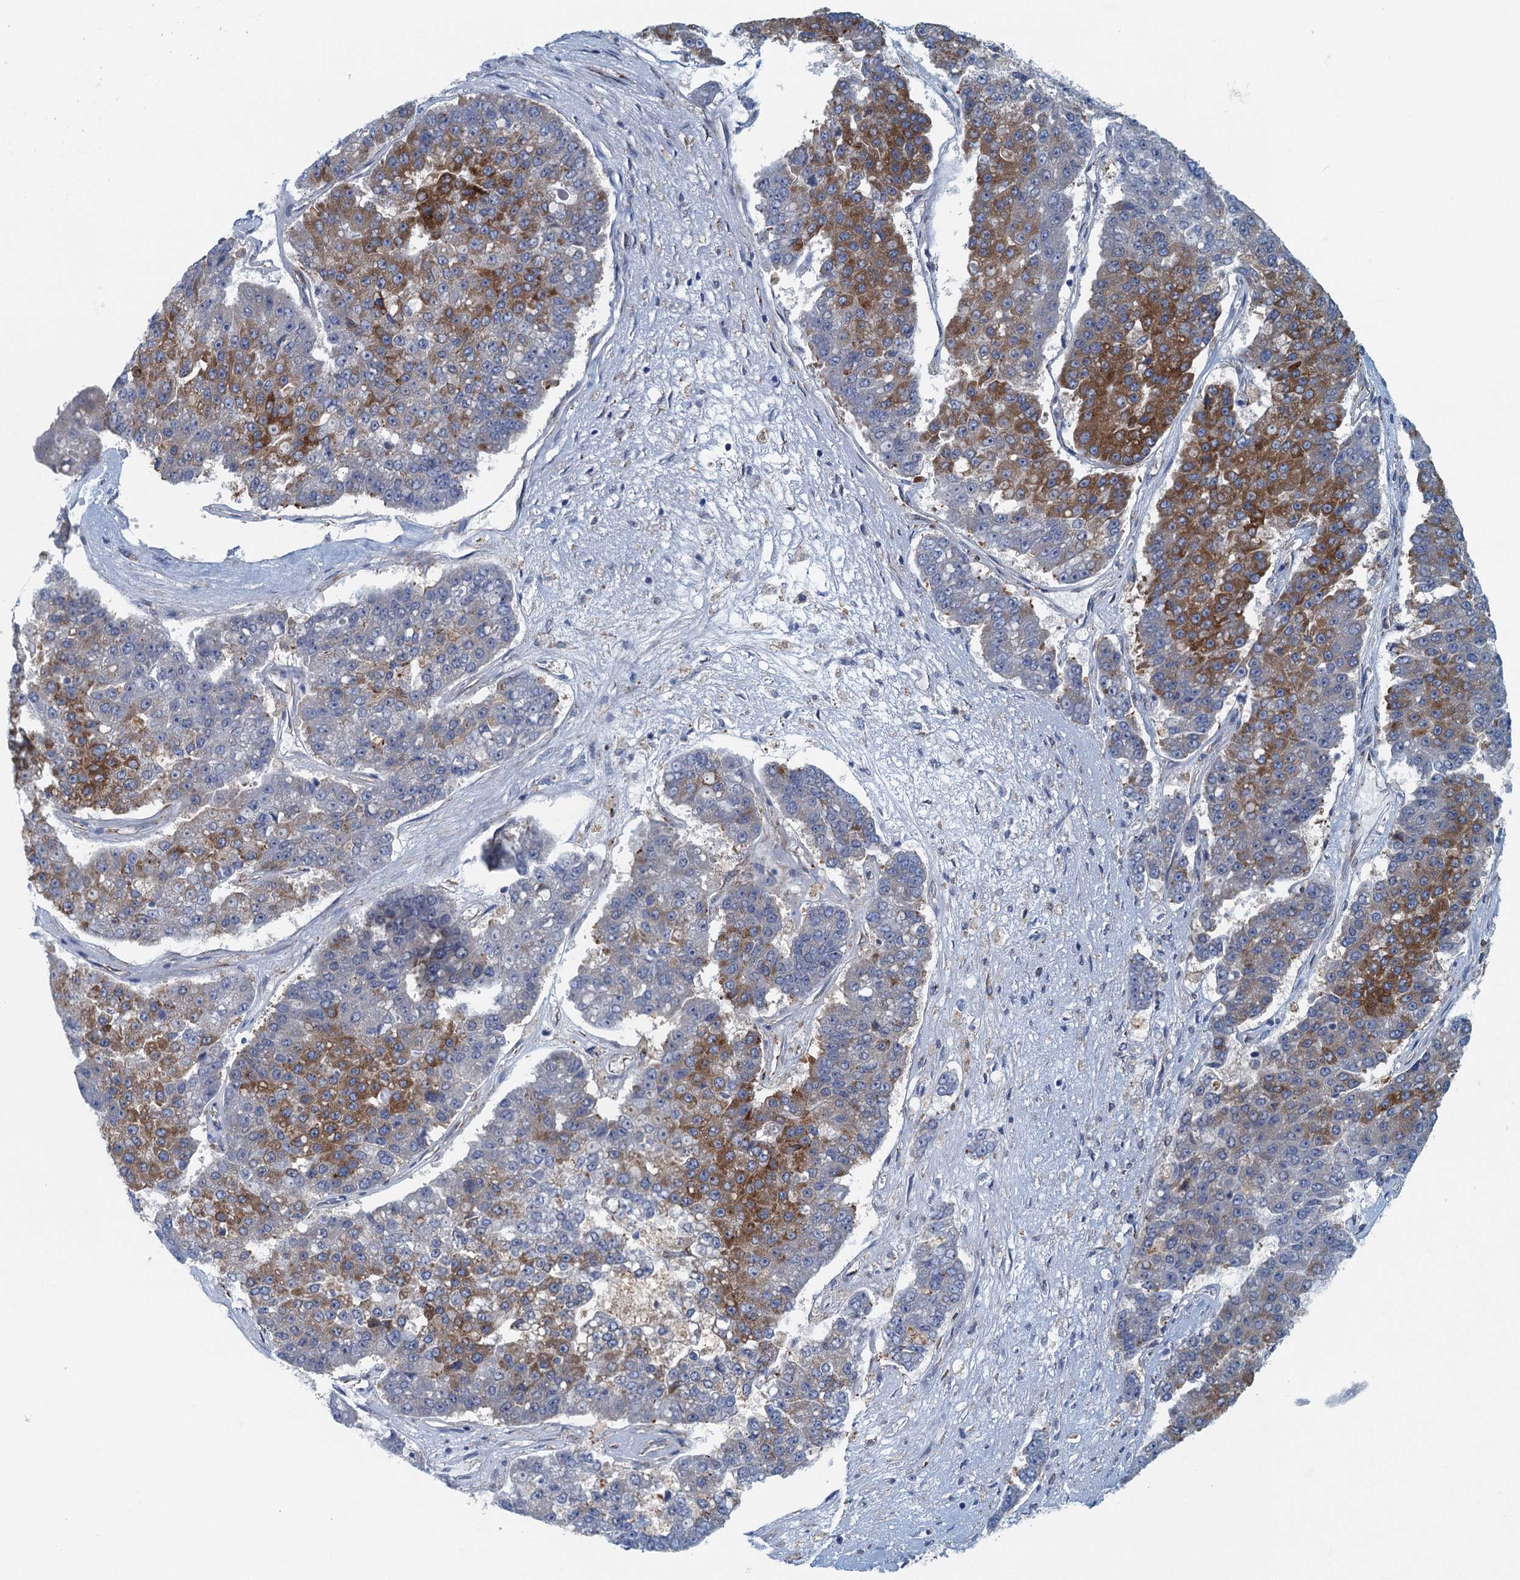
{"staining": {"intensity": "moderate", "quantity": "25%-75%", "location": "cytoplasmic/membranous"}, "tissue": "pancreatic cancer", "cell_type": "Tumor cells", "image_type": "cancer", "snomed": [{"axis": "morphology", "description": "Adenocarcinoma, NOS"}, {"axis": "topography", "description": "Pancreas"}], "caption": "Human pancreatic adenocarcinoma stained with a brown dye displays moderate cytoplasmic/membranous positive expression in about 25%-75% of tumor cells.", "gene": "MYDGF", "patient": {"sex": "male", "age": 50}}